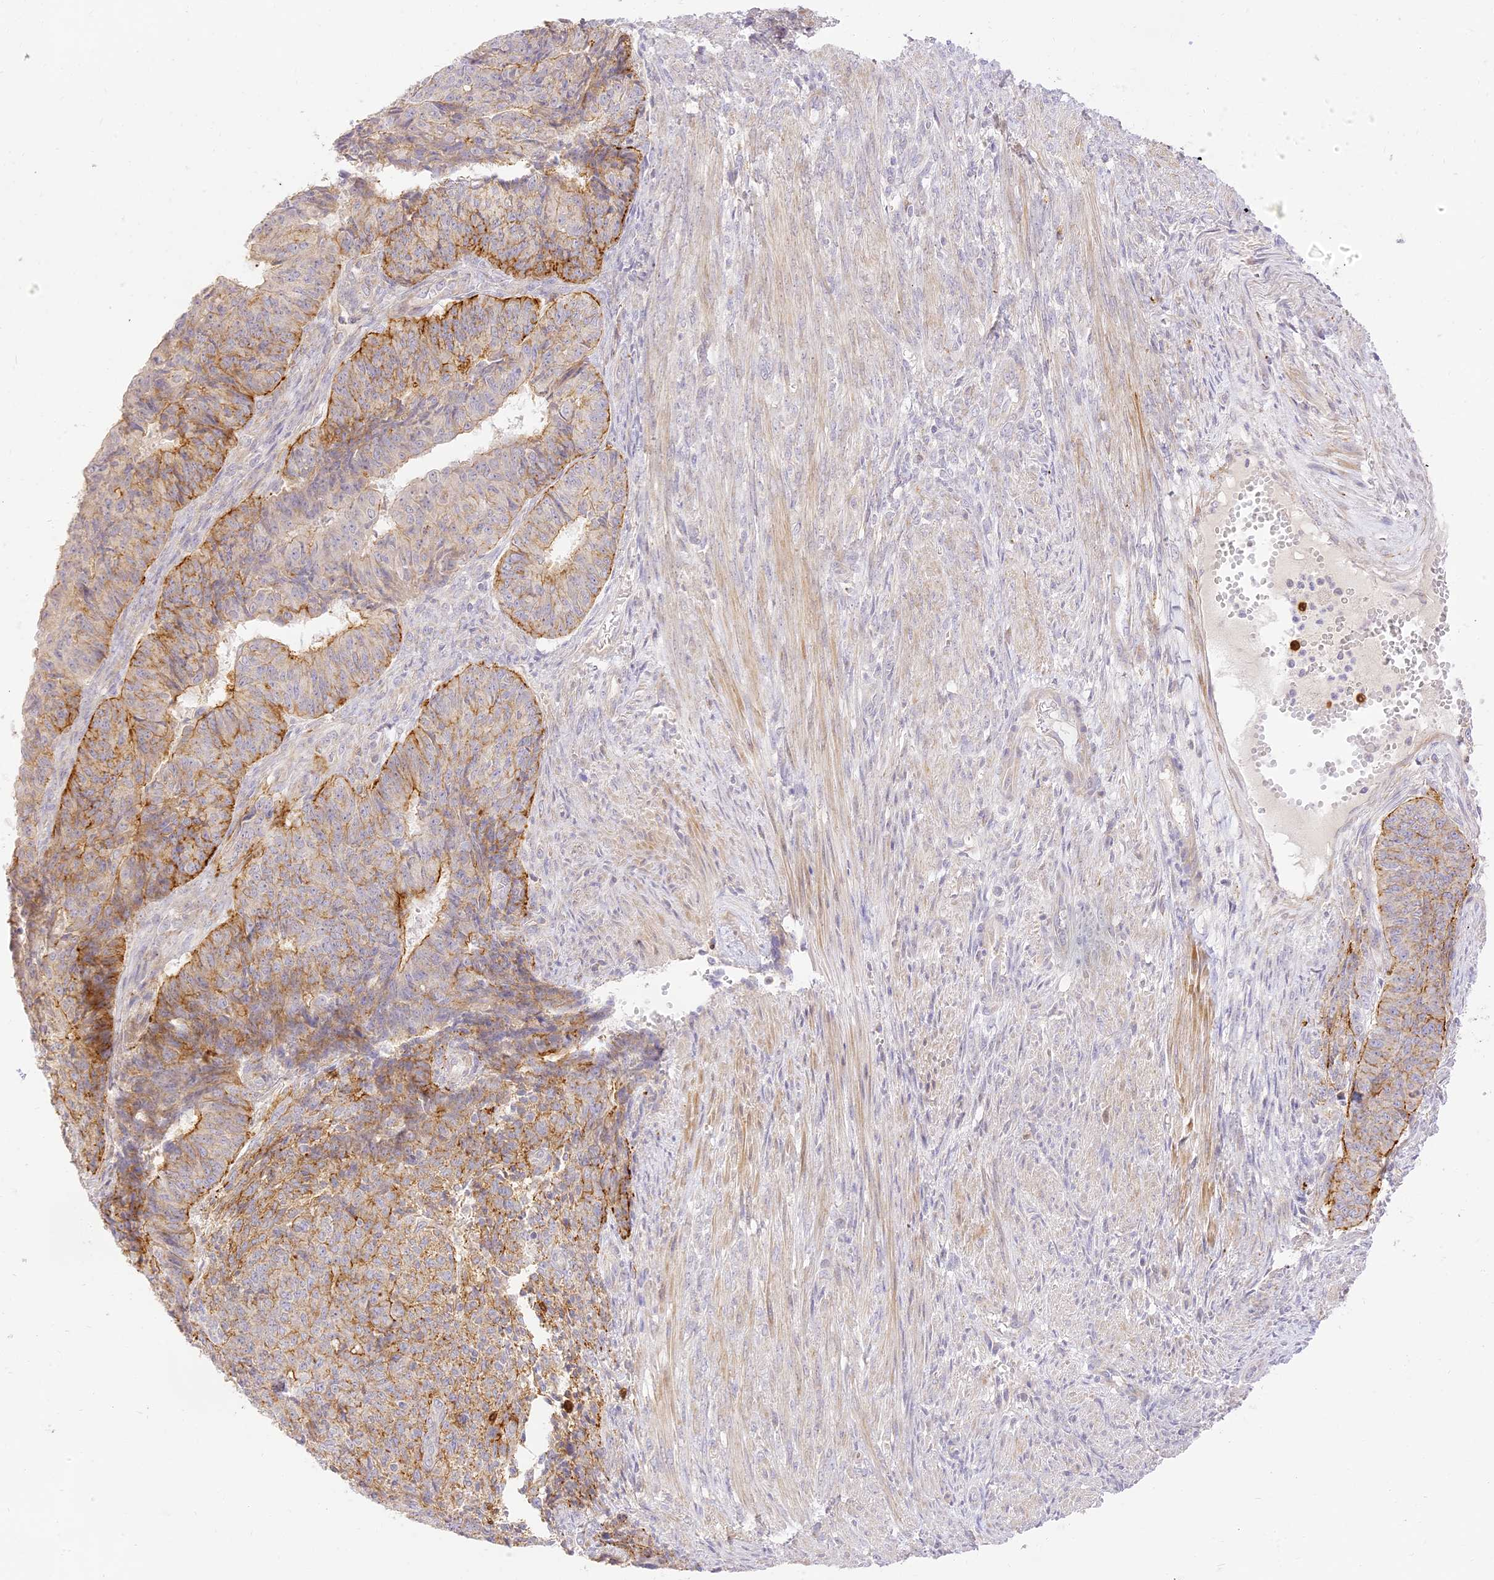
{"staining": {"intensity": "moderate", "quantity": "<25%", "location": "cytoplasmic/membranous"}, "tissue": "endometrial cancer", "cell_type": "Tumor cells", "image_type": "cancer", "snomed": [{"axis": "morphology", "description": "Adenocarcinoma, NOS"}, {"axis": "topography", "description": "Endometrium"}], "caption": "Endometrial cancer tissue shows moderate cytoplasmic/membranous expression in approximately <25% of tumor cells, visualized by immunohistochemistry.", "gene": "LRRC15", "patient": {"sex": "female", "age": 32}}